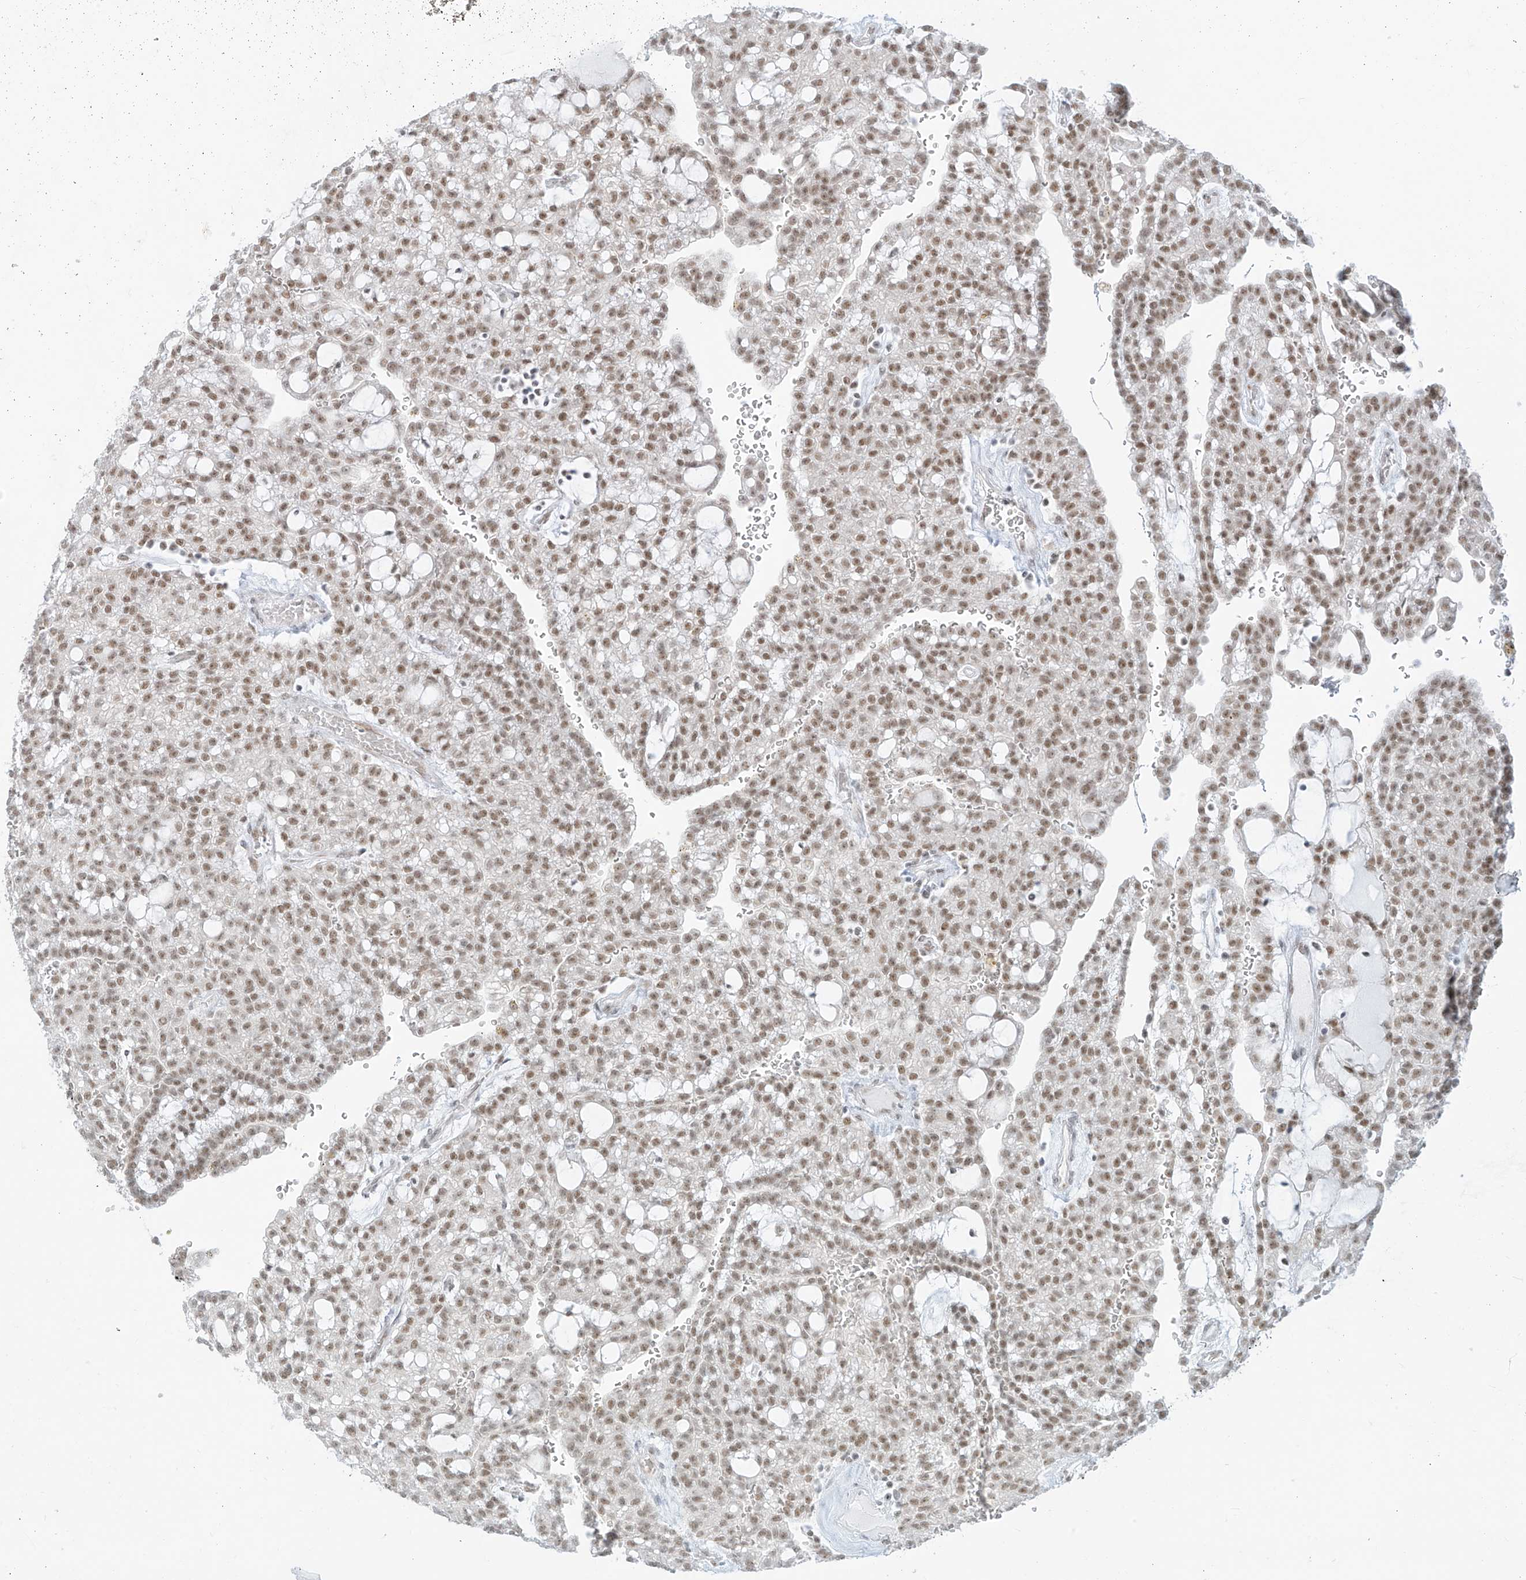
{"staining": {"intensity": "moderate", "quantity": ">75%", "location": "nuclear"}, "tissue": "renal cancer", "cell_type": "Tumor cells", "image_type": "cancer", "snomed": [{"axis": "morphology", "description": "Adenocarcinoma, NOS"}, {"axis": "topography", "description": "Kidney"}], "caption": "About >75% of tumor cells in human renal cancer (adenocarcinoma) show moderate nuclear protein expression as visualized by brown immunohistochemical staining.", "gene": "SUPT5H", "patient": {"sex": "male", "age": 63}}